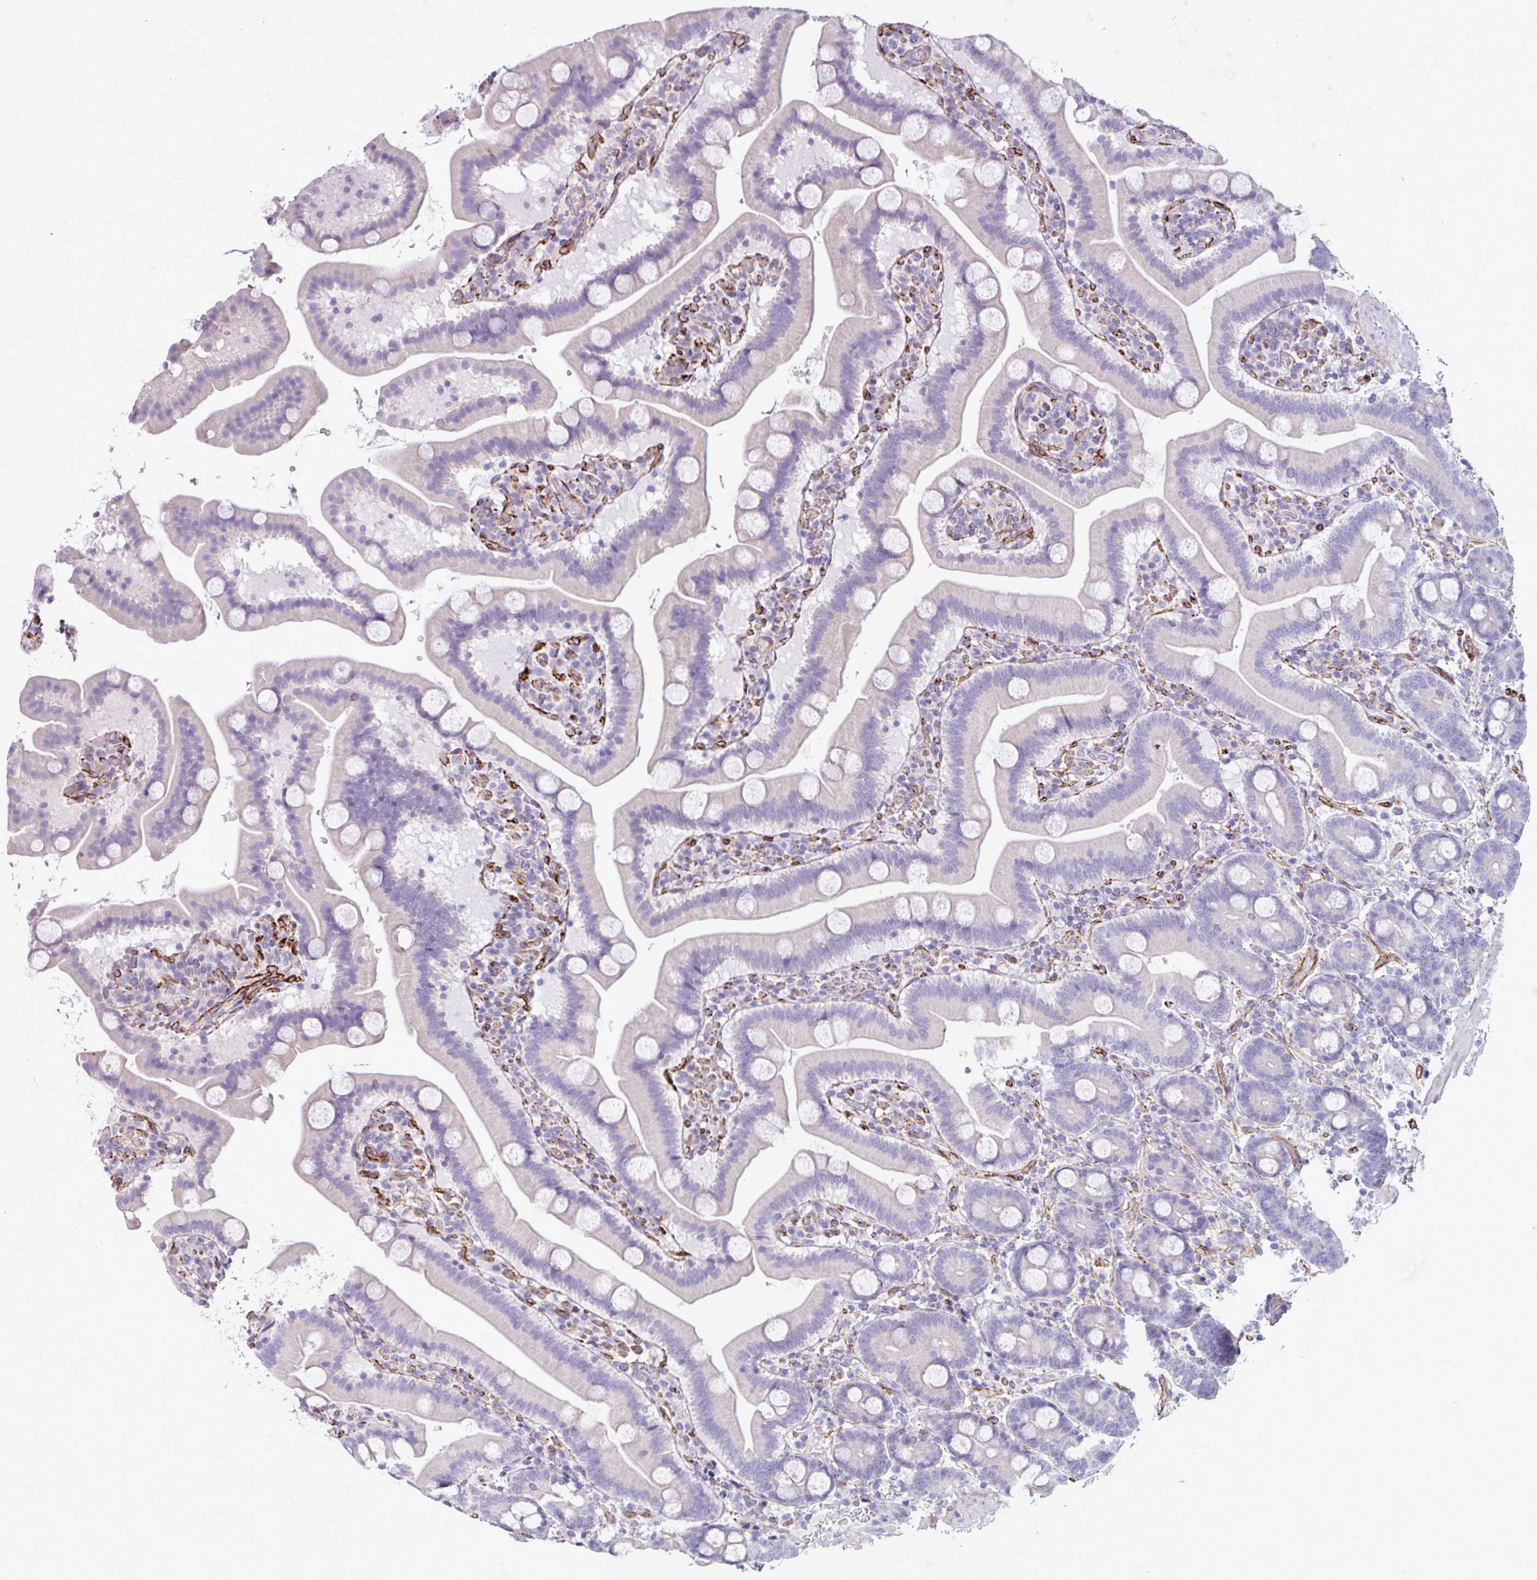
{"staining": {"intensity": "negative", "quantity": "none", "location": "none"}, "tissue": "duodenum", "cell_type": "Glandular cells", "image_type": "normal", "snomed": [{"axis": "morphology", "description": "Normal tissue, NOS"}, {"axis": "topography", "description": "Duodenum"}], "caption": "A photomicrograph of duodenum stained for a protein shows no brown staining in glandular cells. Nuclei are stained in blue.", "gene": "BTD", "patient": {"sex": "male", "age": 55}}